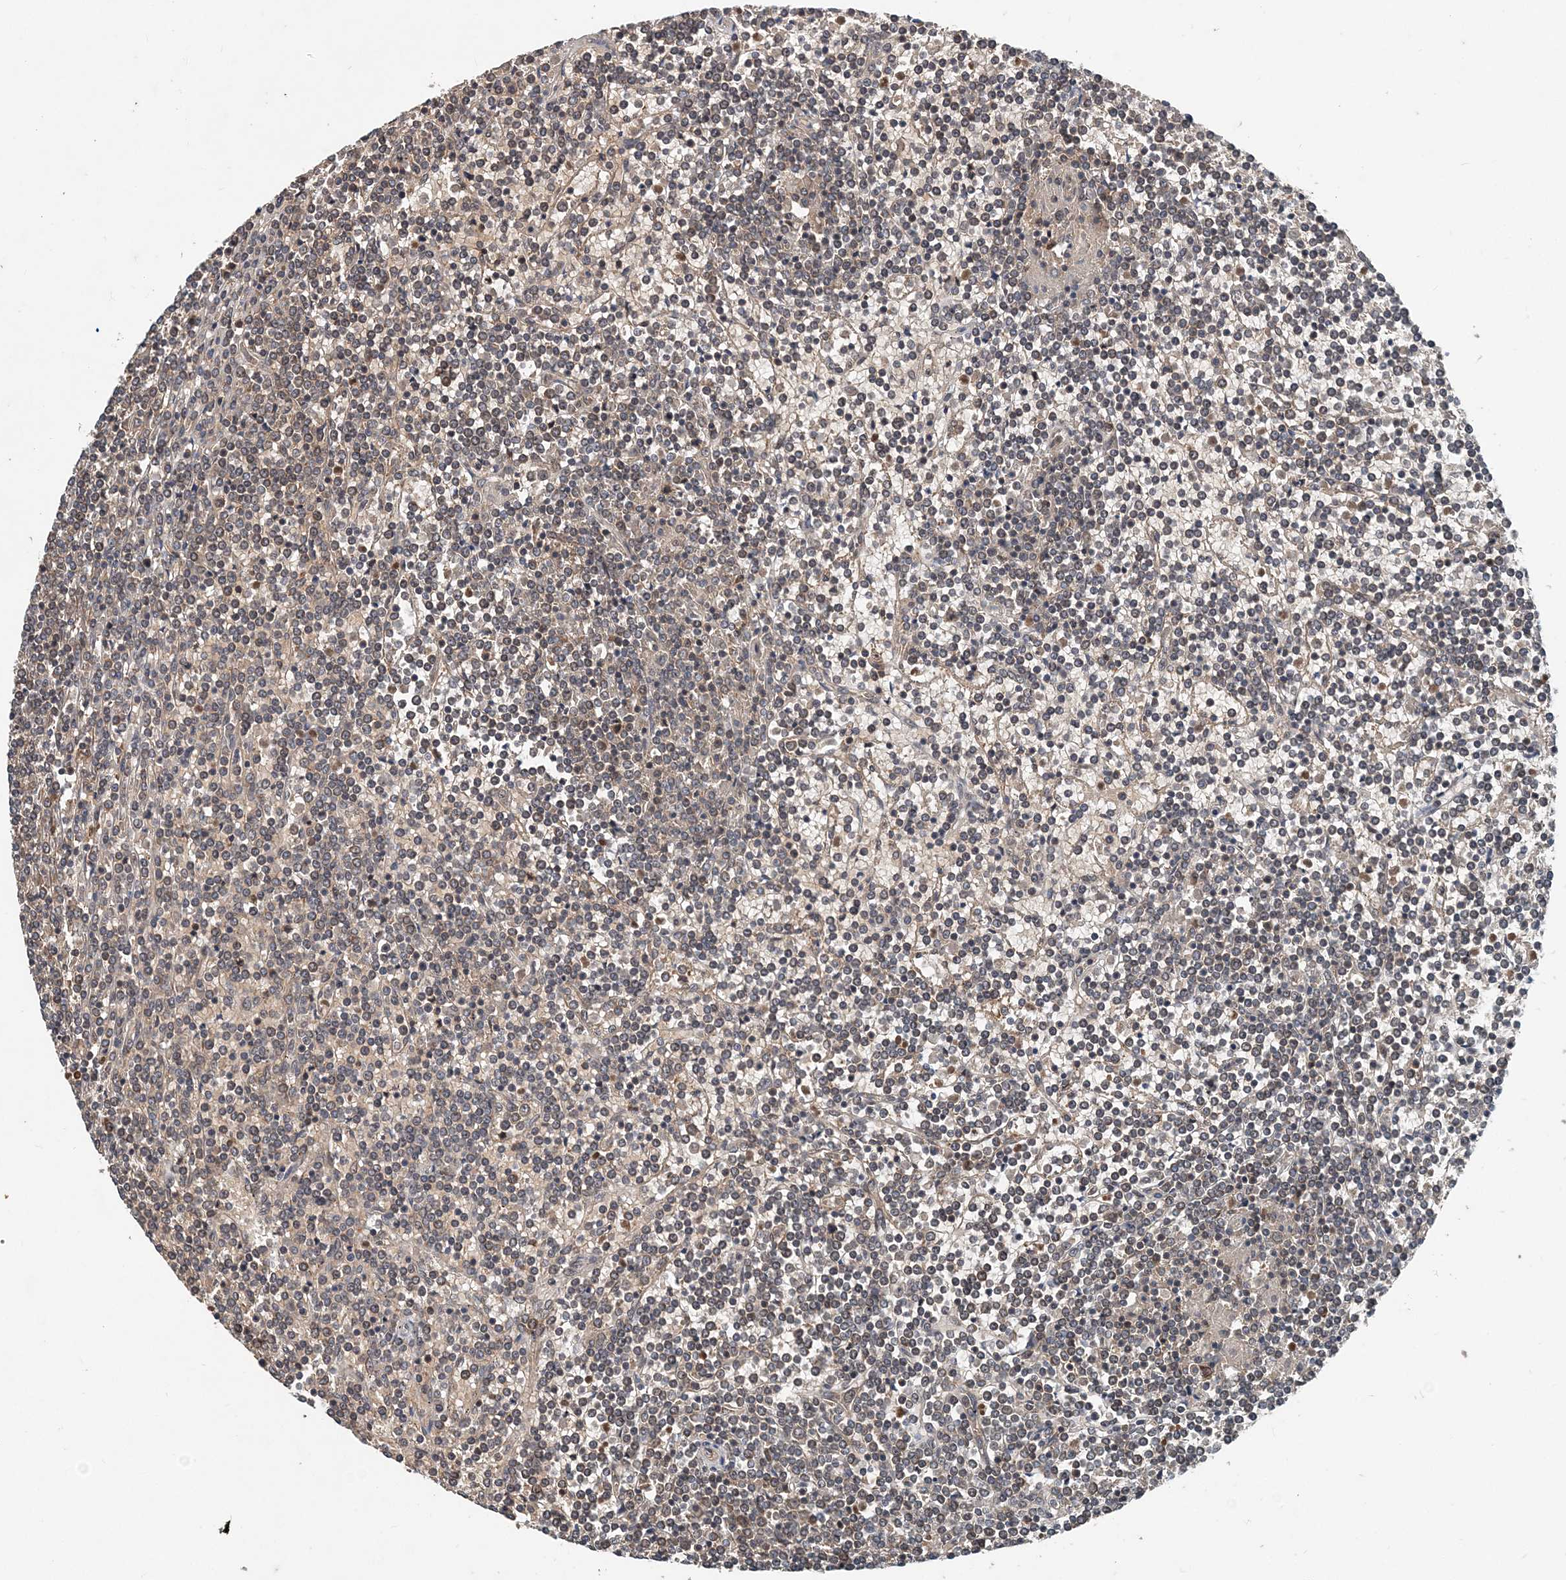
{"staining": {"intensity": "weak", "quantity": "<25%", "location": "cytoplasmic/membranous,nuclear"}, "tissue": "lymphoma", "cell_type": "Tumor cells", "image_type": "cancer", "snomed": [{"axis": "morphology", "description": "Malignant lymphoma, non-Hodgkin's type, Low grade"}, {"axis": "topography", "description": "Spleen"}], "caption": "An image of human low-grade malignant lymphoma, non-Hodgkin's type is negative for staining in tumor cells.", "gene": "SMPD3", "patient": {"sex": "female", "age": 19}}